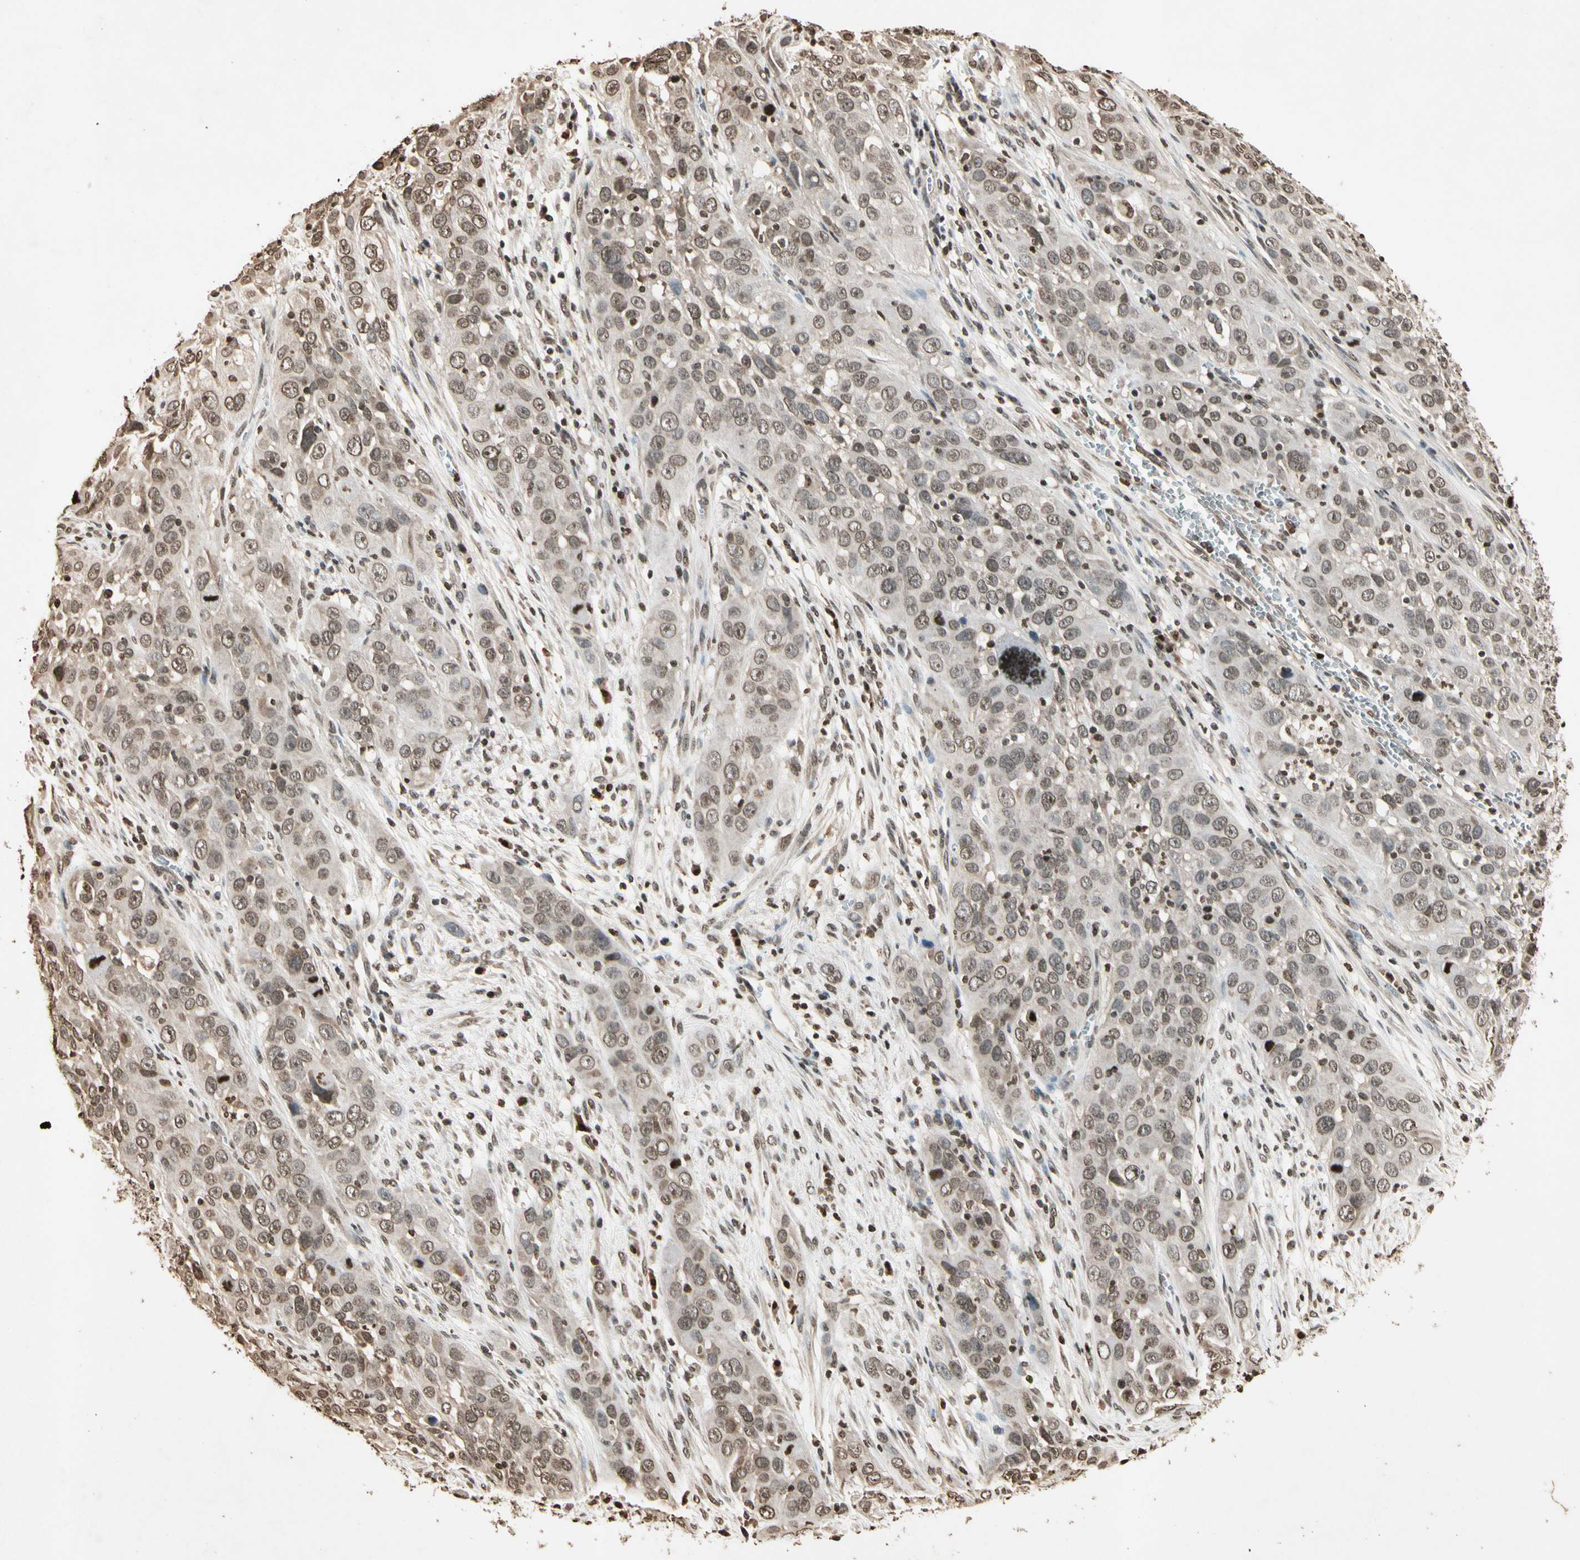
{"staining": {"intensity": "weak", "quantity": "25%-75%", "location": "nuclear"}, "tissue": "cervical cancer", "cell_type": "Tumor cells", "image_type": "cancer", "snomed": [{"axis": "morphology", "description": "Squamous cell carcinoma, NOS"}, {"axis": "topography", "description": "Cervix"}], "caption": "Protein staining exhibits weak nuclear expression in about 25%-75% of tumor cells in cervical cancer (squamous cell carcinoma).", "gene": "TOP1", "patient": {"sex": "female", "age": 32}}